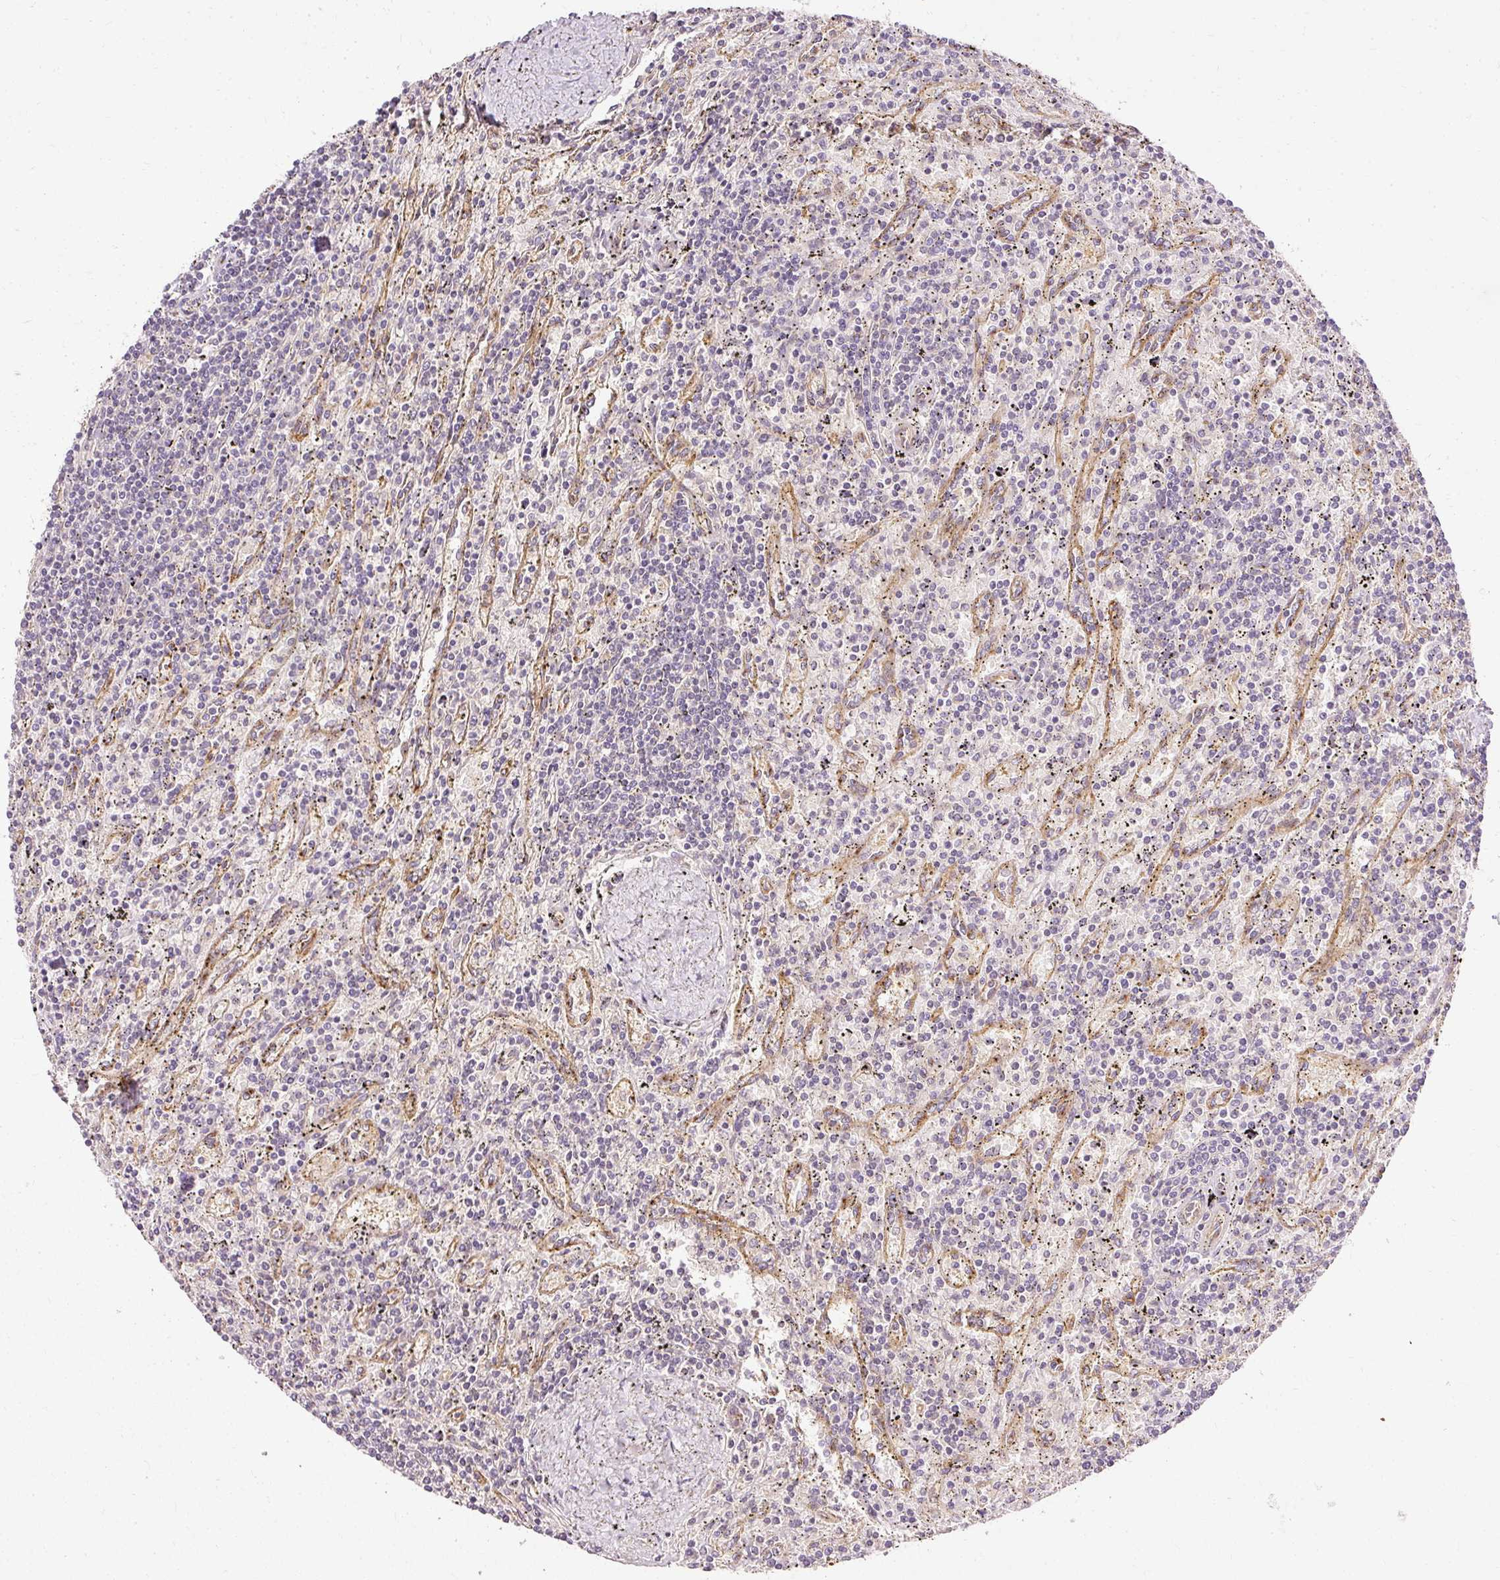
{"staining": {"intensity": "negative", "quantity": "none", "location": "none"}, "tissue": "lymphoma", "cell_type": "Tumor cells", "image_type": "cancer", "snomed": [{"axis": "morphology", "description": "Malignant lymphoma, non-Hodgkin's type, Low grade"}, {"axis": "topography", "description": "Spleen"}], "caption": "Photomicrograph shows no significant protein positivity in tumor cells of low-grade malignant lymphoma, non-Hodgkin's type.", "gene": "ARMH3", "patient": {"sex": "male", "age": 76}}